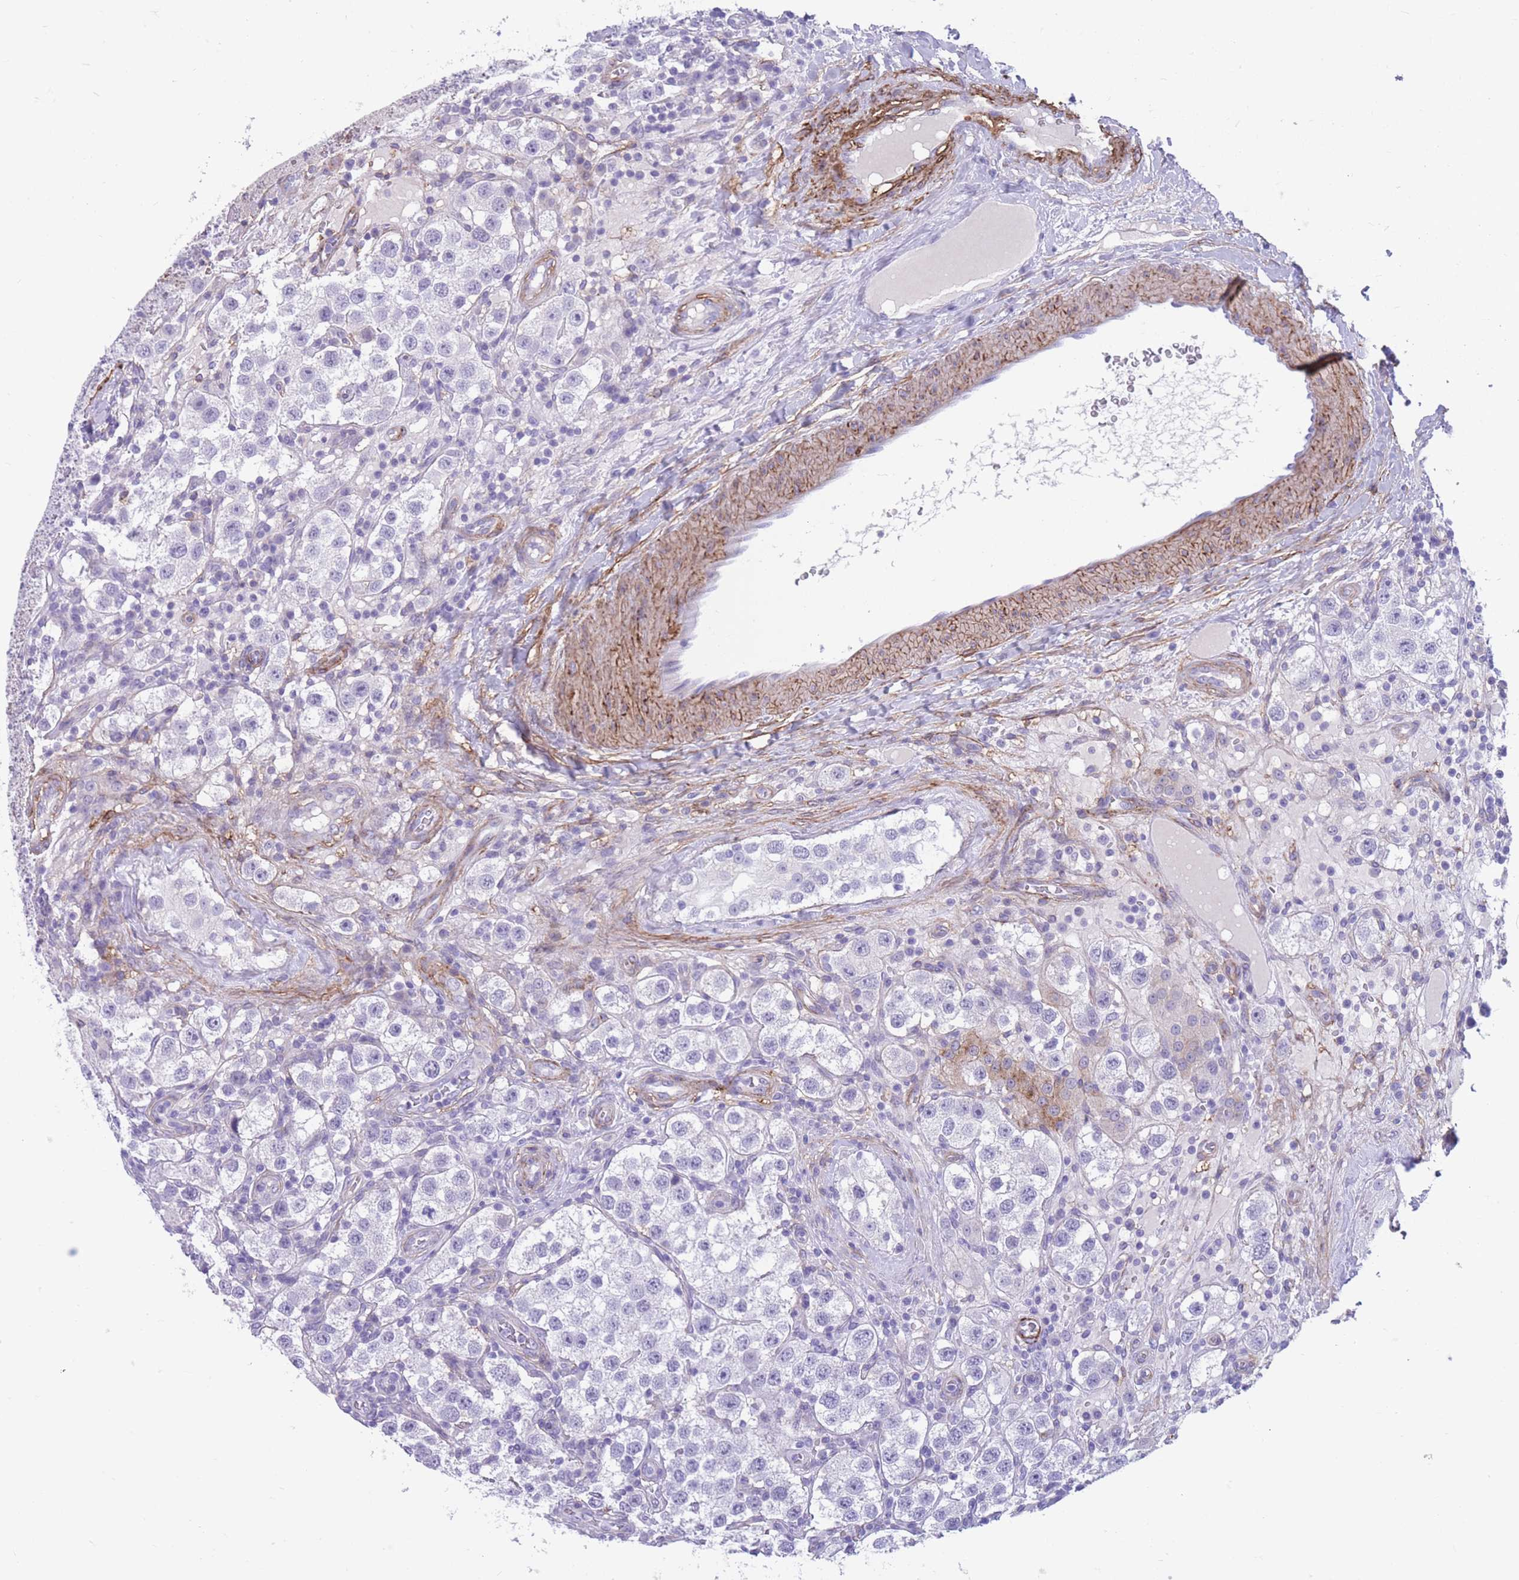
{"staining": {"intensity": "negative", "quantity": "none", "location": "none"}, "tissue": "testis cancer", "cell_type": "Tumor cells", "image_type": "cancer", "snomed": [{"axis": "morphology", "description": "Seminoma, NOS"}, {"axis": "topography", "description": "Testis"}], "caption": "An immunohistochemistry histopathology image of testis cancer (seminoma) is shown. There is no staining in tumor cells of testis cancer (seminoma). Nuclei are stained in blue.", "gene": "DPYD", "patient": {"sex": "male", "age": 37}}